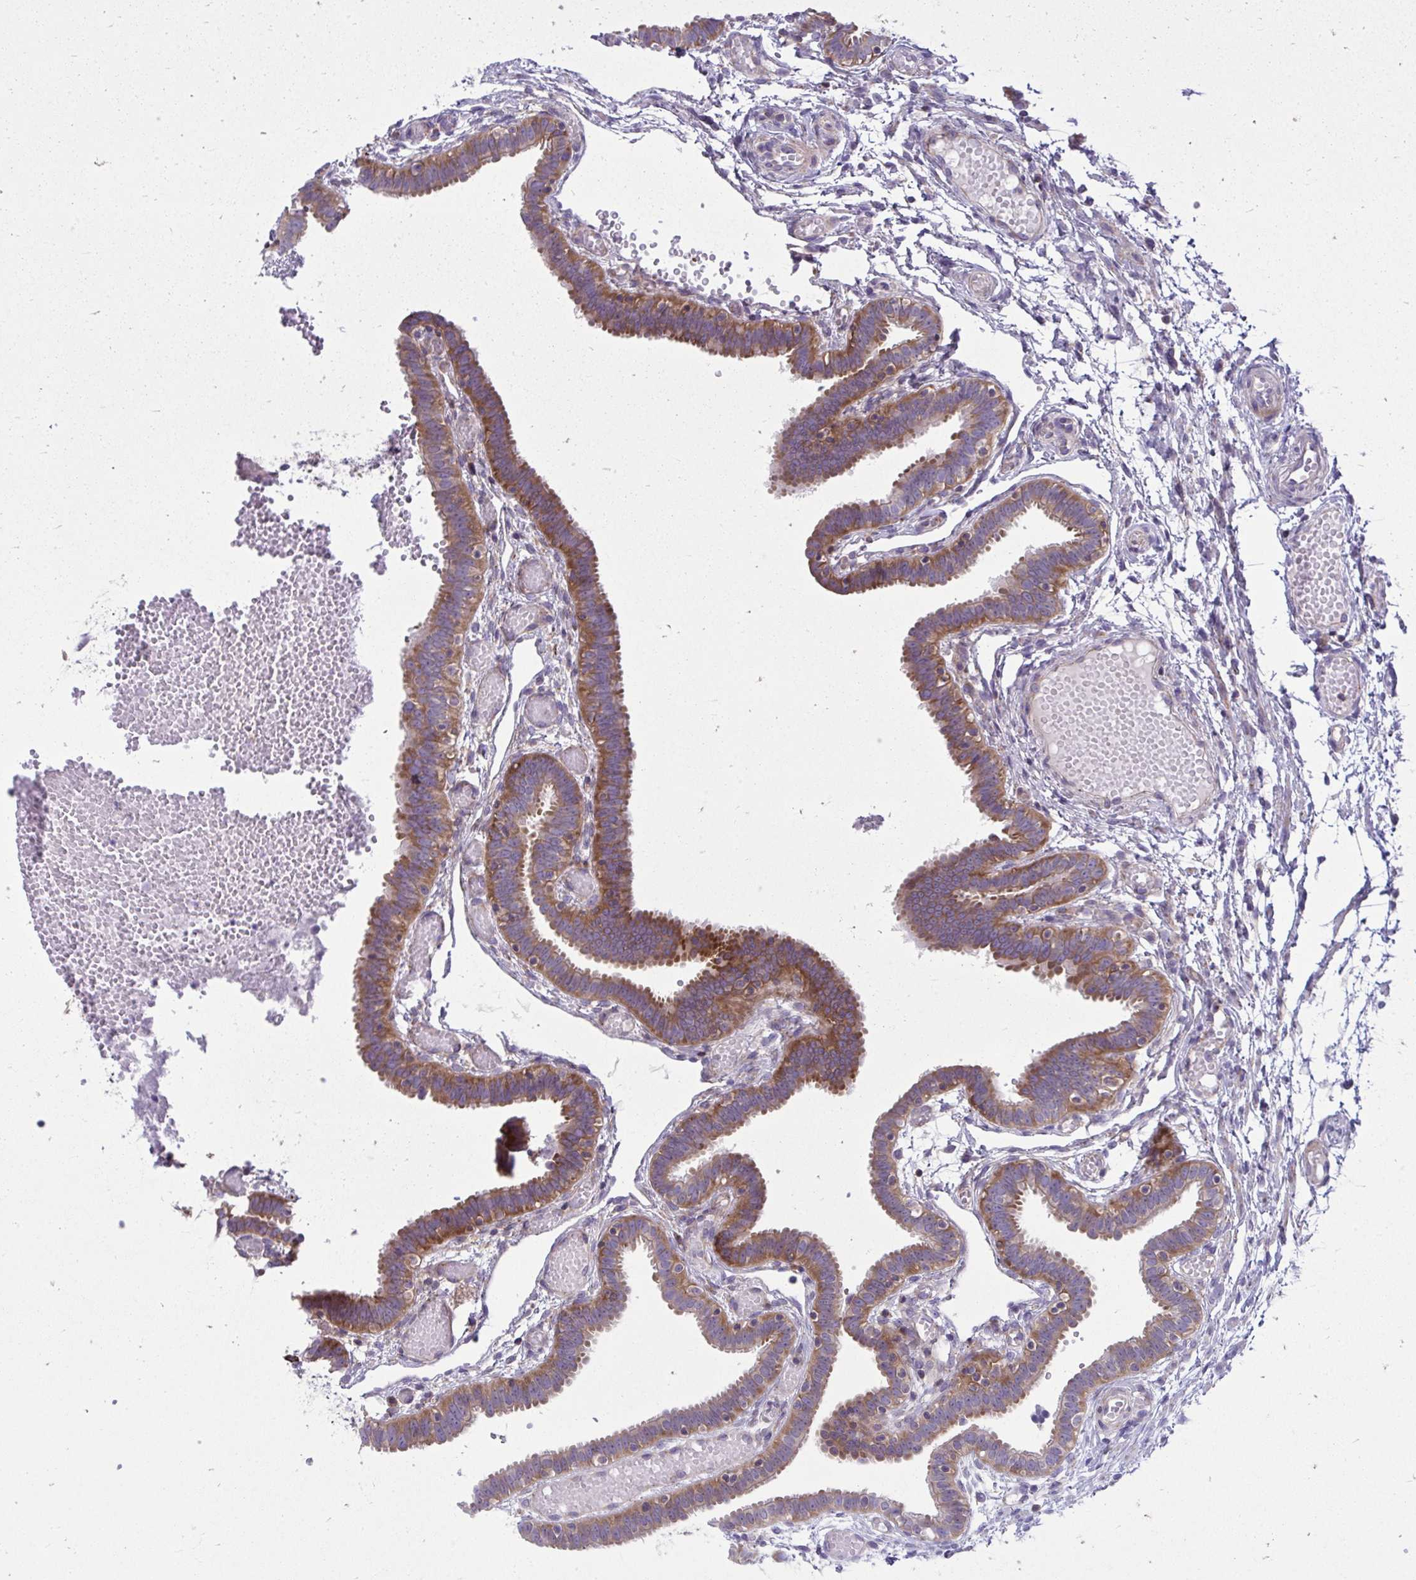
{"staining": {"intensity": "moderate", "quantity": ">75%", "location": "cytoplasmic/membranous"}, "tissue": "fallopian tube", "cell_type": "Glandular cells", "image_type": "normal", "snomed": [{"axis": "morphology", "description": "Normal tissue, NOS"}, {"axis": "topography", "description": "Fallopian tube"}], "caption": "Human fallopian tube stained with a brown dye exhibits moderate cytoplasmic/membranous positive expression in approximately >75% of glandular cells.", "gene": "GFPT2", "patient": {"sex": "female", "age": 37}}